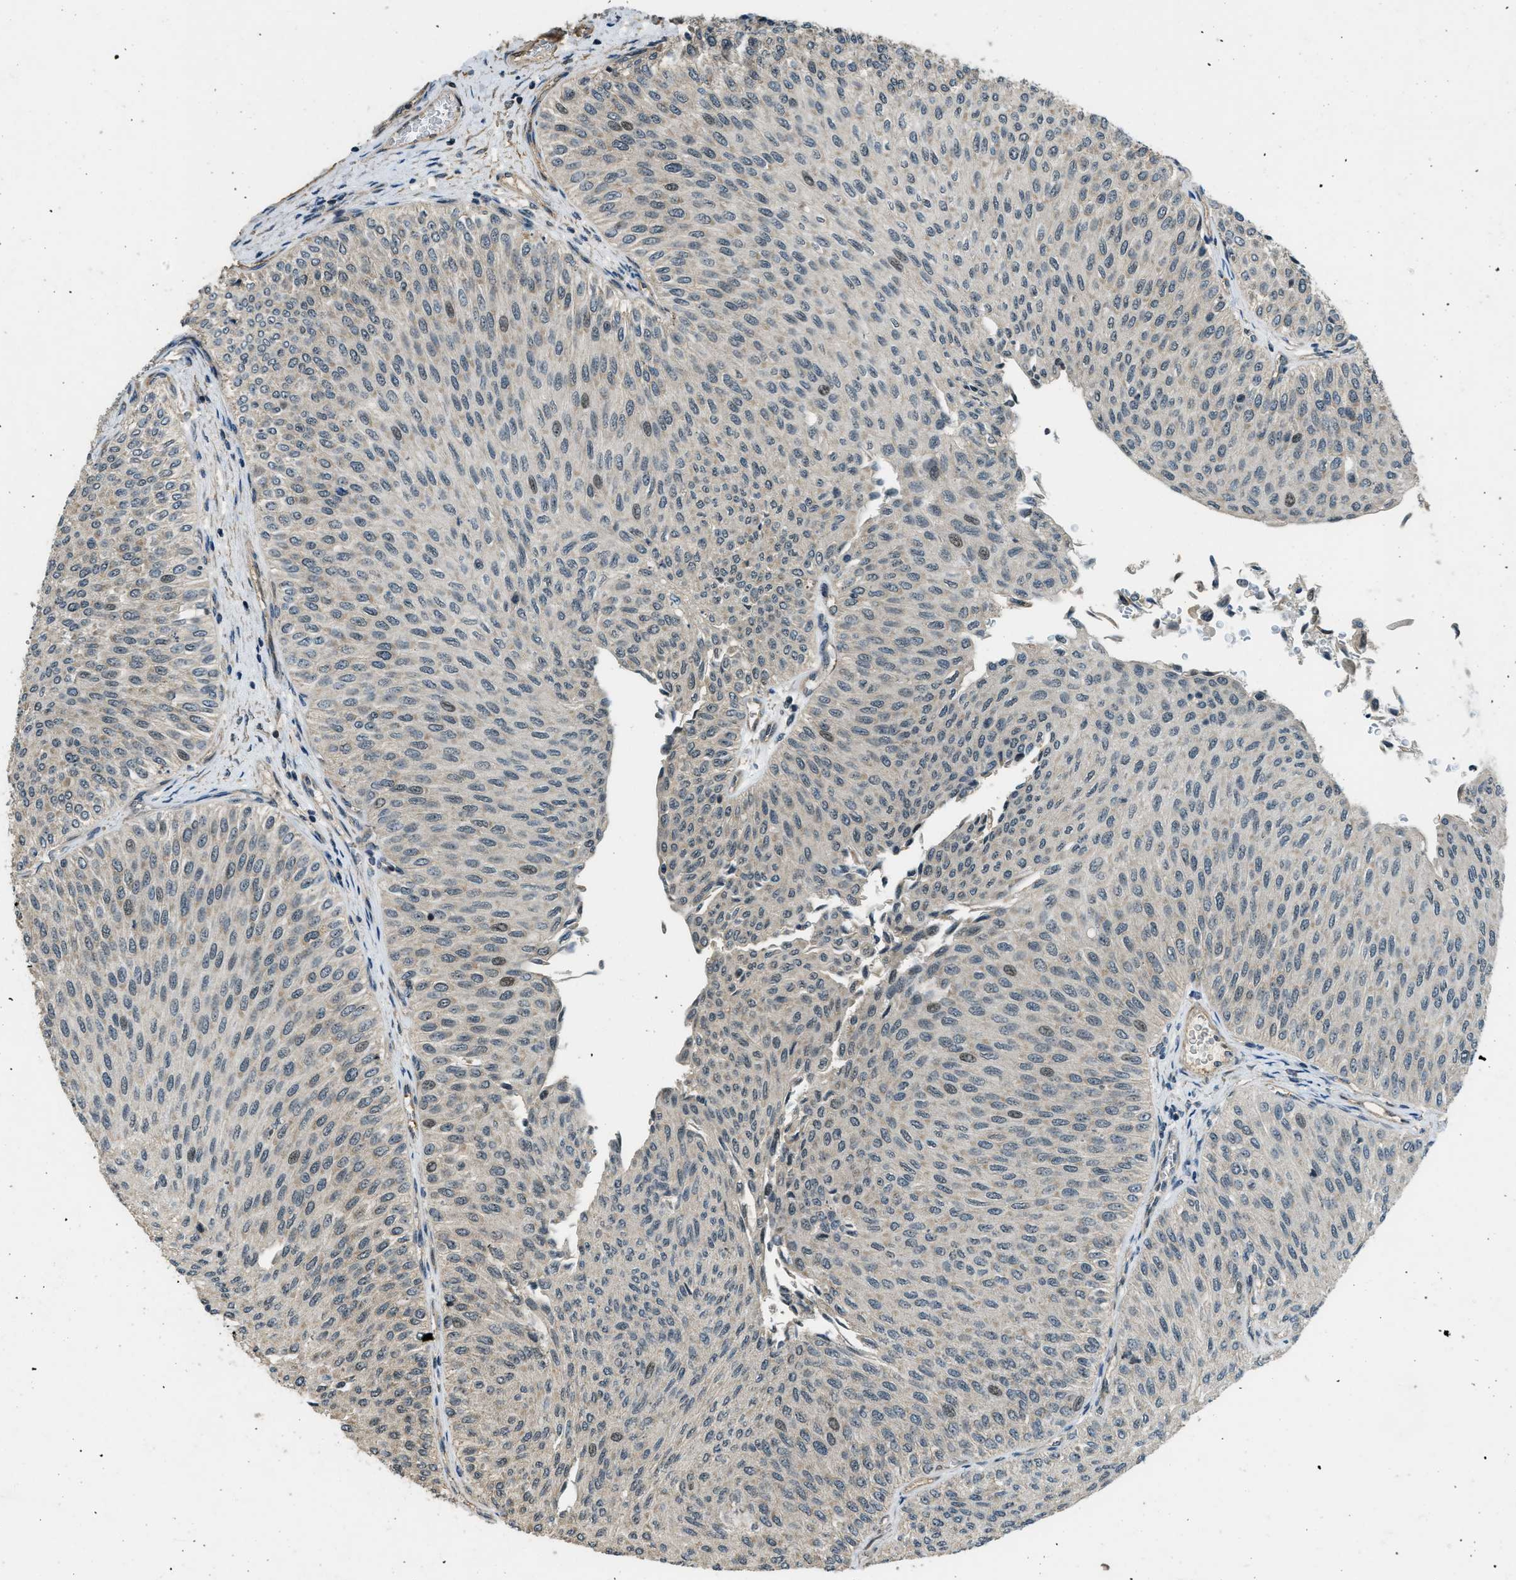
{"staining": {"intensity": "weak", "quantity": "<25%", "location": "nuclear"}, "tissue": "urothelial cancer", "cell_type": "Tumor cells", "image_type": "cancer", "snomed": [{"axis": "morphology", "description": "Urothelial carcinoma, Low grade"}, {"axis": "topography", "description": "Urinary bladder"}], "caption": "Immunohistochemical staining of urothelial cancer reveals no significant staining in tumor cells.", "gene": "MED21", "patient": {"sex": "male", "age": 78}}